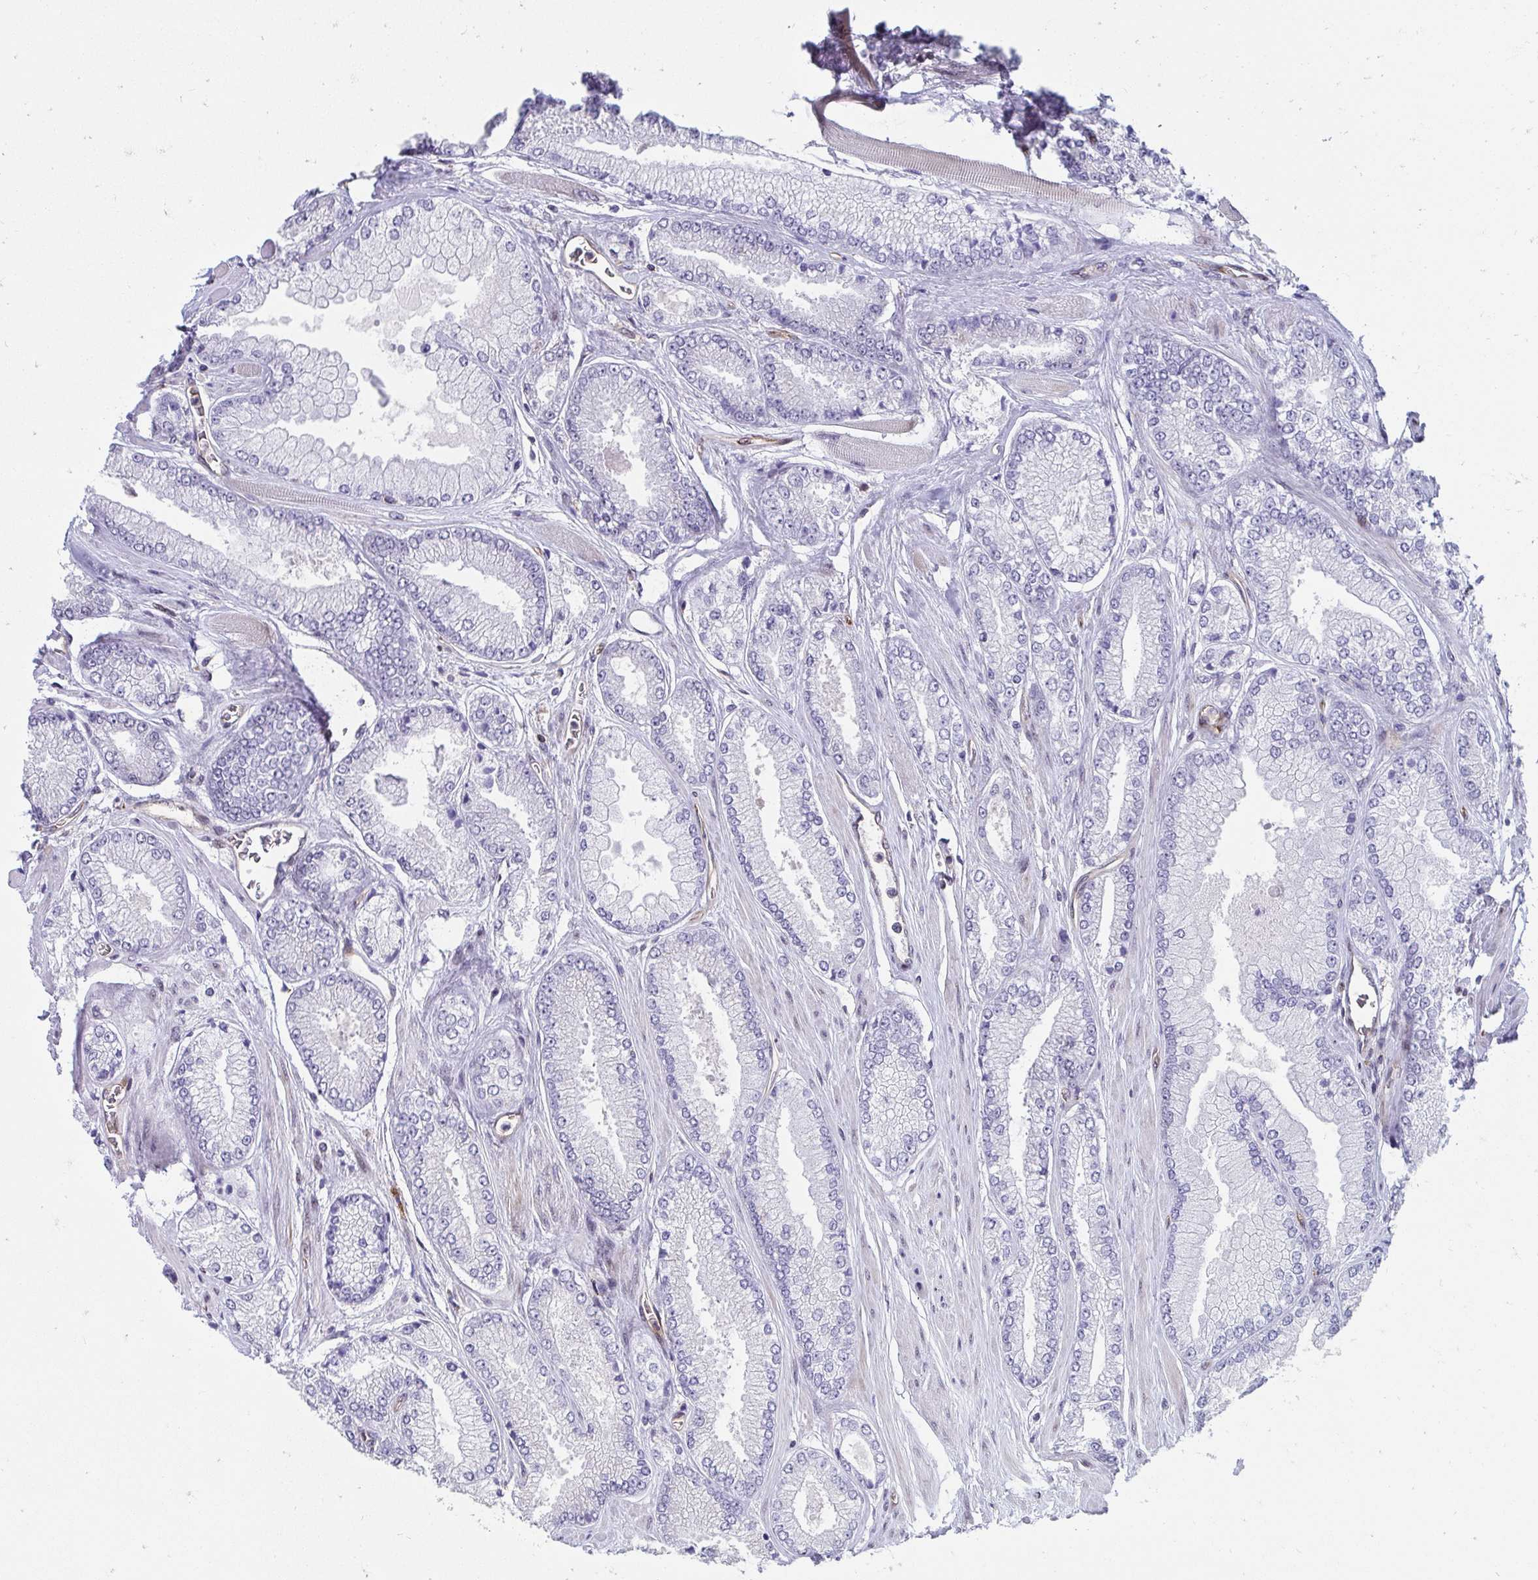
{"staining": {"intensity": "negative", "quantity": "none", "location": "none"}, "tissue": "prostate cancer", "cell_type": "Tumor cells", "image_type": "cancer", "snomed": [{"axis": "morphology", "description": "Adenocarcinoma, Low grade"}, {"axis": "topography", "description": "Prostate"}], "caption": "Immunohistochemistry photomicrograph of human prostate cancer stained for a protein (brown), which demonstrates no expression in tumor cells.", "gene": "FOXN3", "patient": {"sex": "male", "age": 67}}